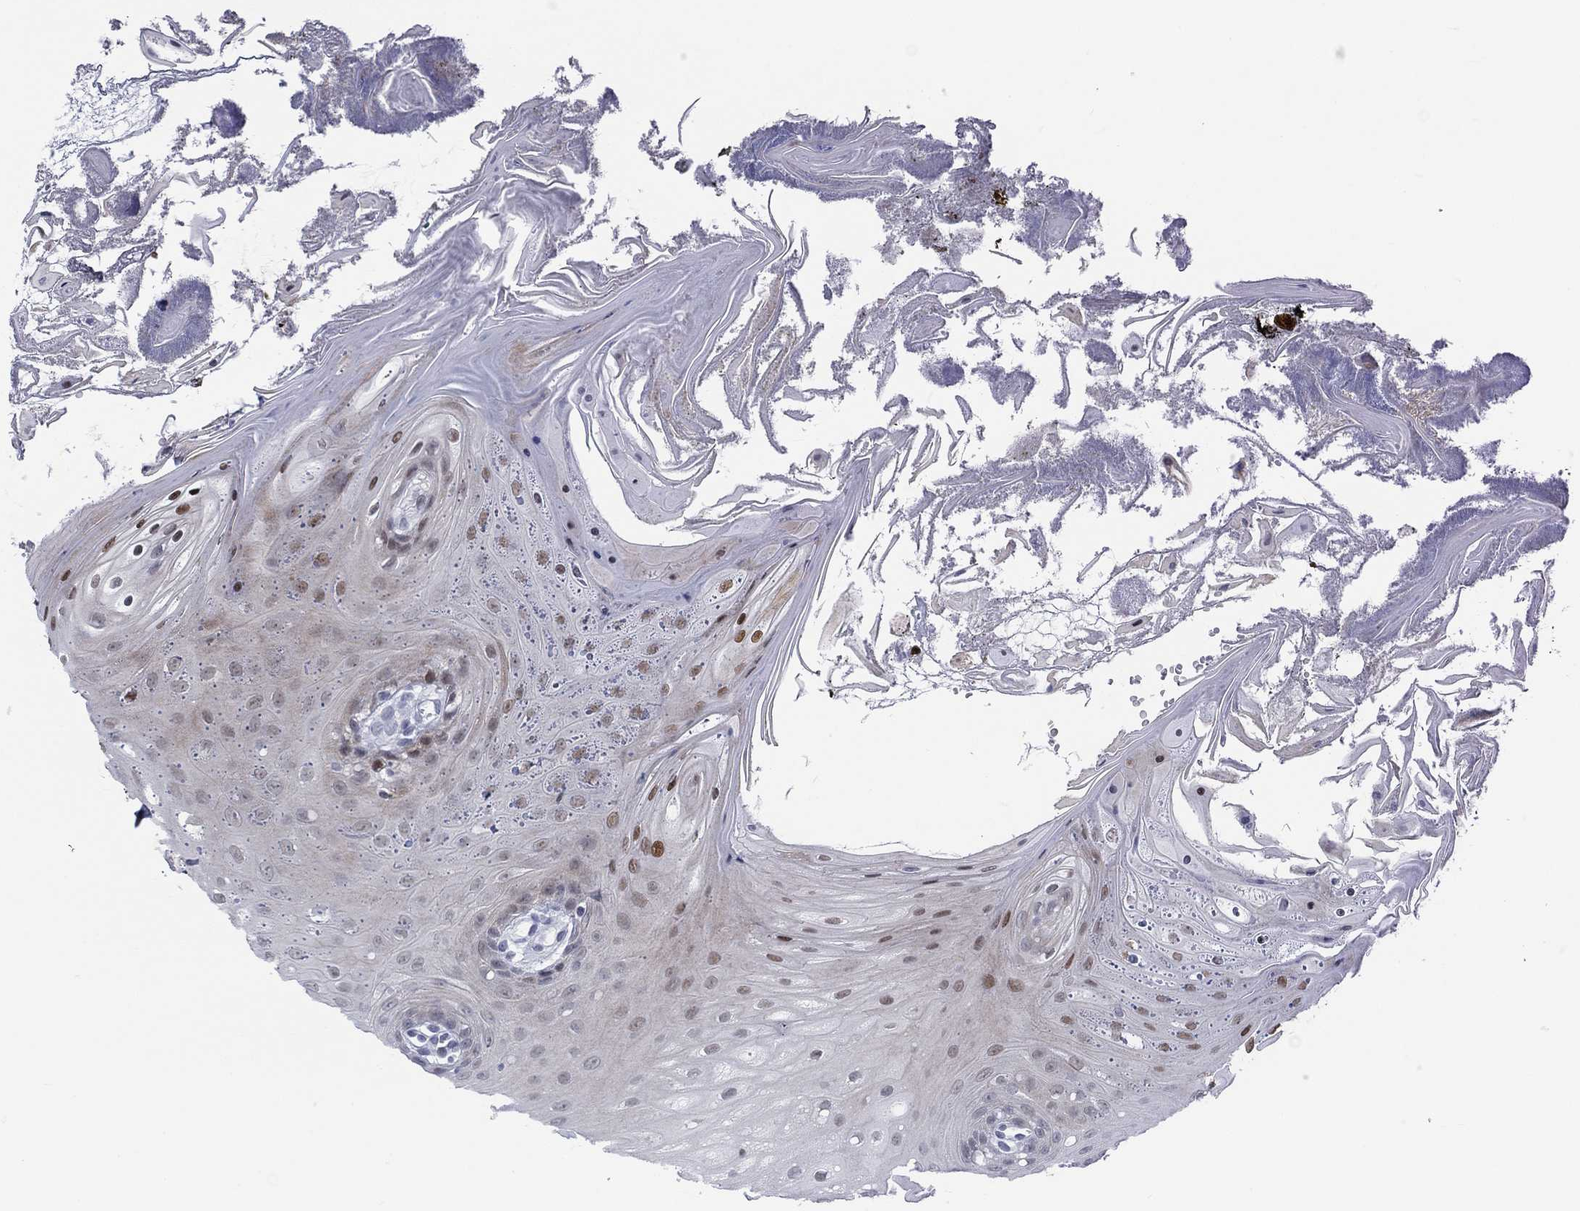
{"staining": {"intensity": "strong", "quantity": "<25%", "location": "nuclear"}, "tissue": "oral mucosa", "cell_type": "Squamous epithelial cells", "image_type": "normal", "snomed": [{"axis": "morphology", "description": "Normal tissue, NOS"}, {"axis": "morphology", "description": "Squamous cell carcinoma, NOS"}, {"axis": "topography", "description": "Oral tissue"}, {"axis": "topography", "description": "Head-Neck"}], "caption": "A photomicrograph of oral mucosa stained for a protein displays strong nuclear brown staining in squamous epithelial cells. The protein of interest is shown in brown color, while the nuclei are stained blue.", "gene": "NEU3", "patient": {"sex": "male", "age": 69}}